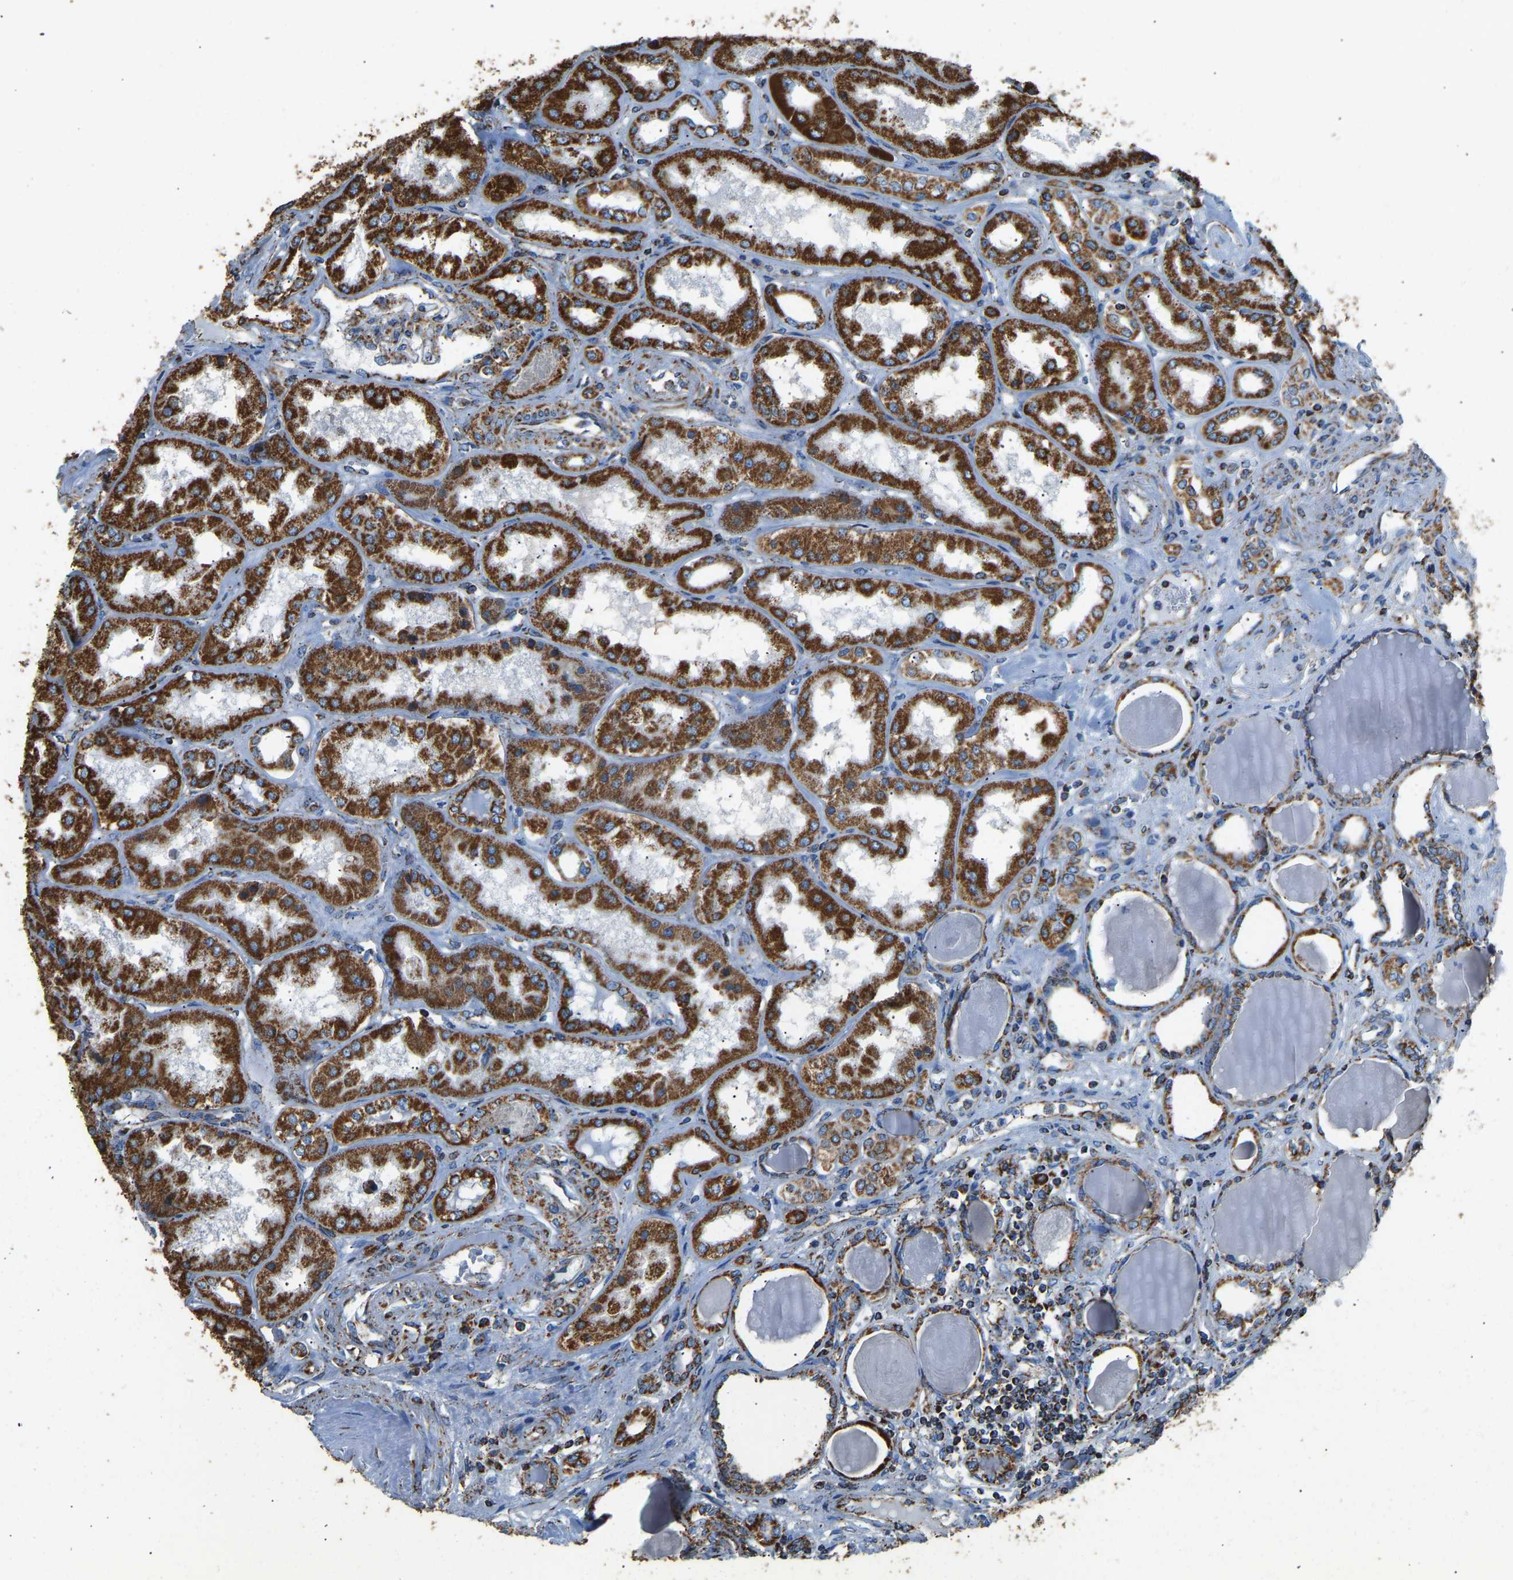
{"staining": {"intensity": "moderate", "quantity": "25%-75%", "location": "cytoplasmic/membranous"}, "tissue": "kidney", "cell_type": "Cells in glomeruli", "image_type": "normal", "snomed": [{"axis": "morphology", "description": "Normal tissue, NOS"}, {"axis": "topography", "description": "Kidney"}], "caption": "Human kidney stained for a protein (brown) displays moderate cytoplasmic/membranous positive staining in approximately 25%-75% of cells in glomeruli.", "gene": "IRX6", "patient": {"sex": "female", "age": 56}}